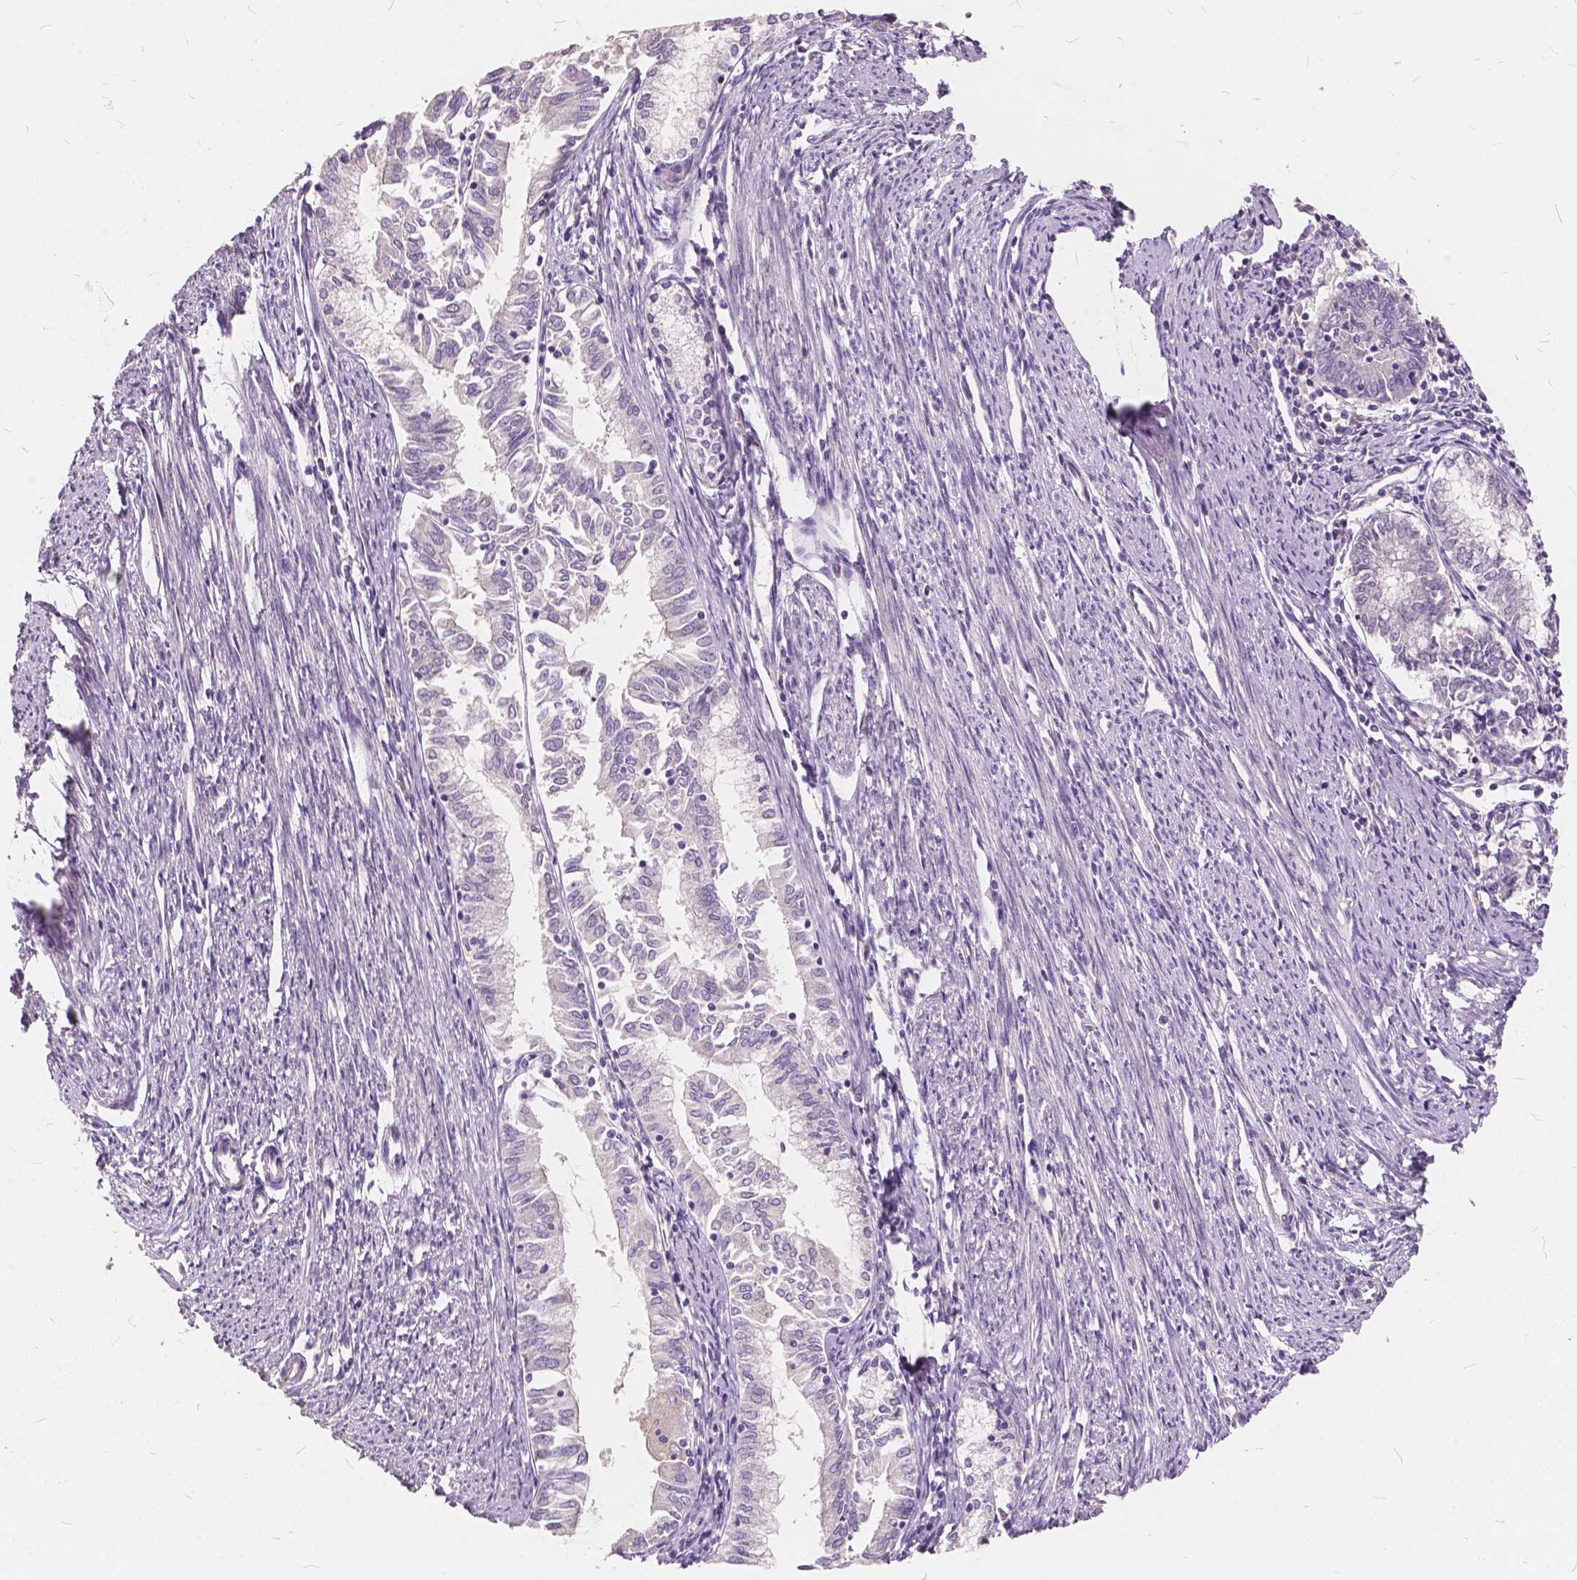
{"staining": {"intensity": "negative", "quantity": "none", "location": "none"}, "tissue": "endometrial cancer", "cell_type": "Tumor cells", "image_type": "cancer", "snomed": [{"axis": "morphology", "description": "Adenocarcinoma, NOS"}, {"axis": "topography", "description": "Endometrium"}], "caption": "Human endometrial cancer (adenocarcinoma) stained for a protein using immunohistochemistry (IHC) reveals no expression in tumor cells.", "gene": "SLC7A8", "patient": {"sex": "female", "age": 79}}